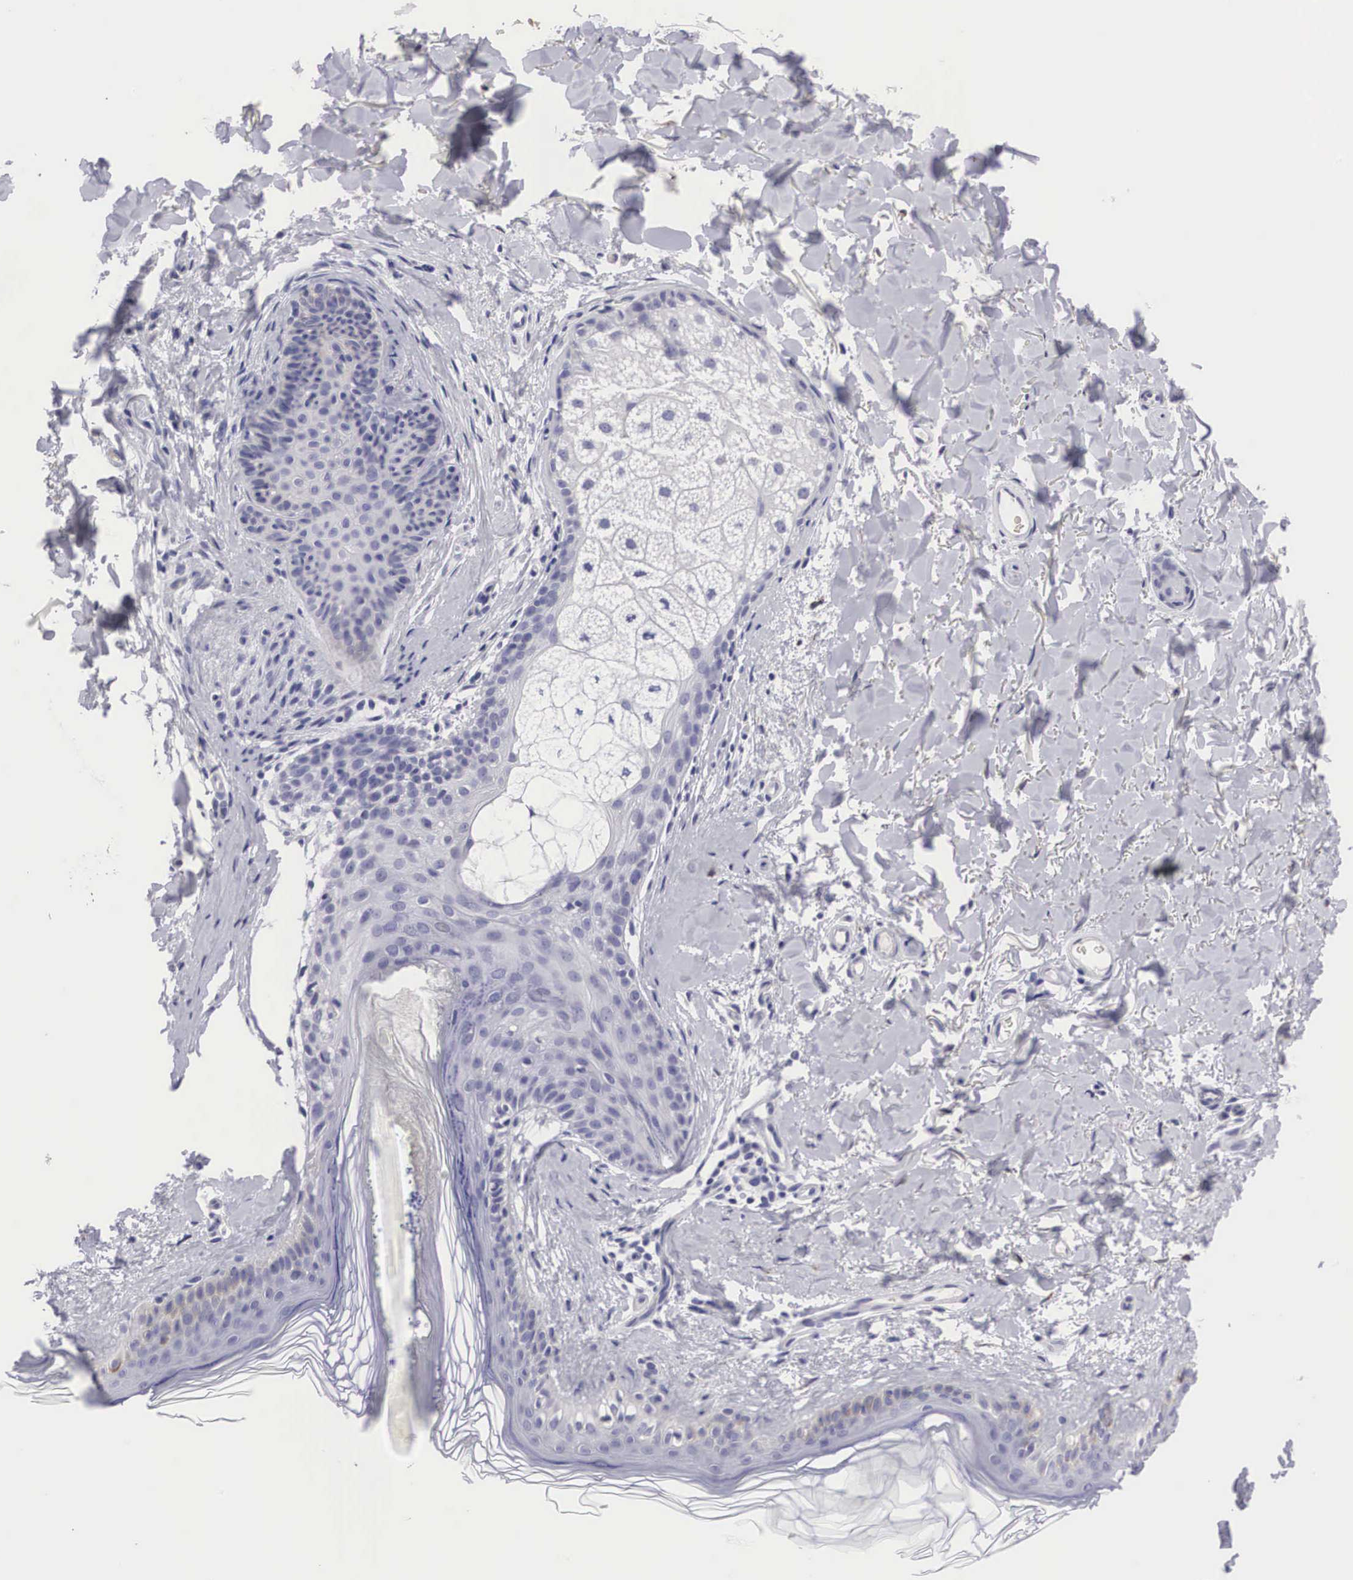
{"staining": {"intensity": "negative", "quantity": "none", "location": "none"}, "tissue": "skin", "cell_type": "Fibroblasts", "image_type": "normal", "snomed": [{"axis": "morphology", "description": "Normal tissue, NOS"}, {"axis": "topography", "description": "Skin"}], "caption": "Fibroblasts are negative for protein expression in benign human skin. (DAB immunohistochemistry (IHC), high magnification).", "gene": "ARMCX3", "patient": {"sex": "female", "age": 56}}